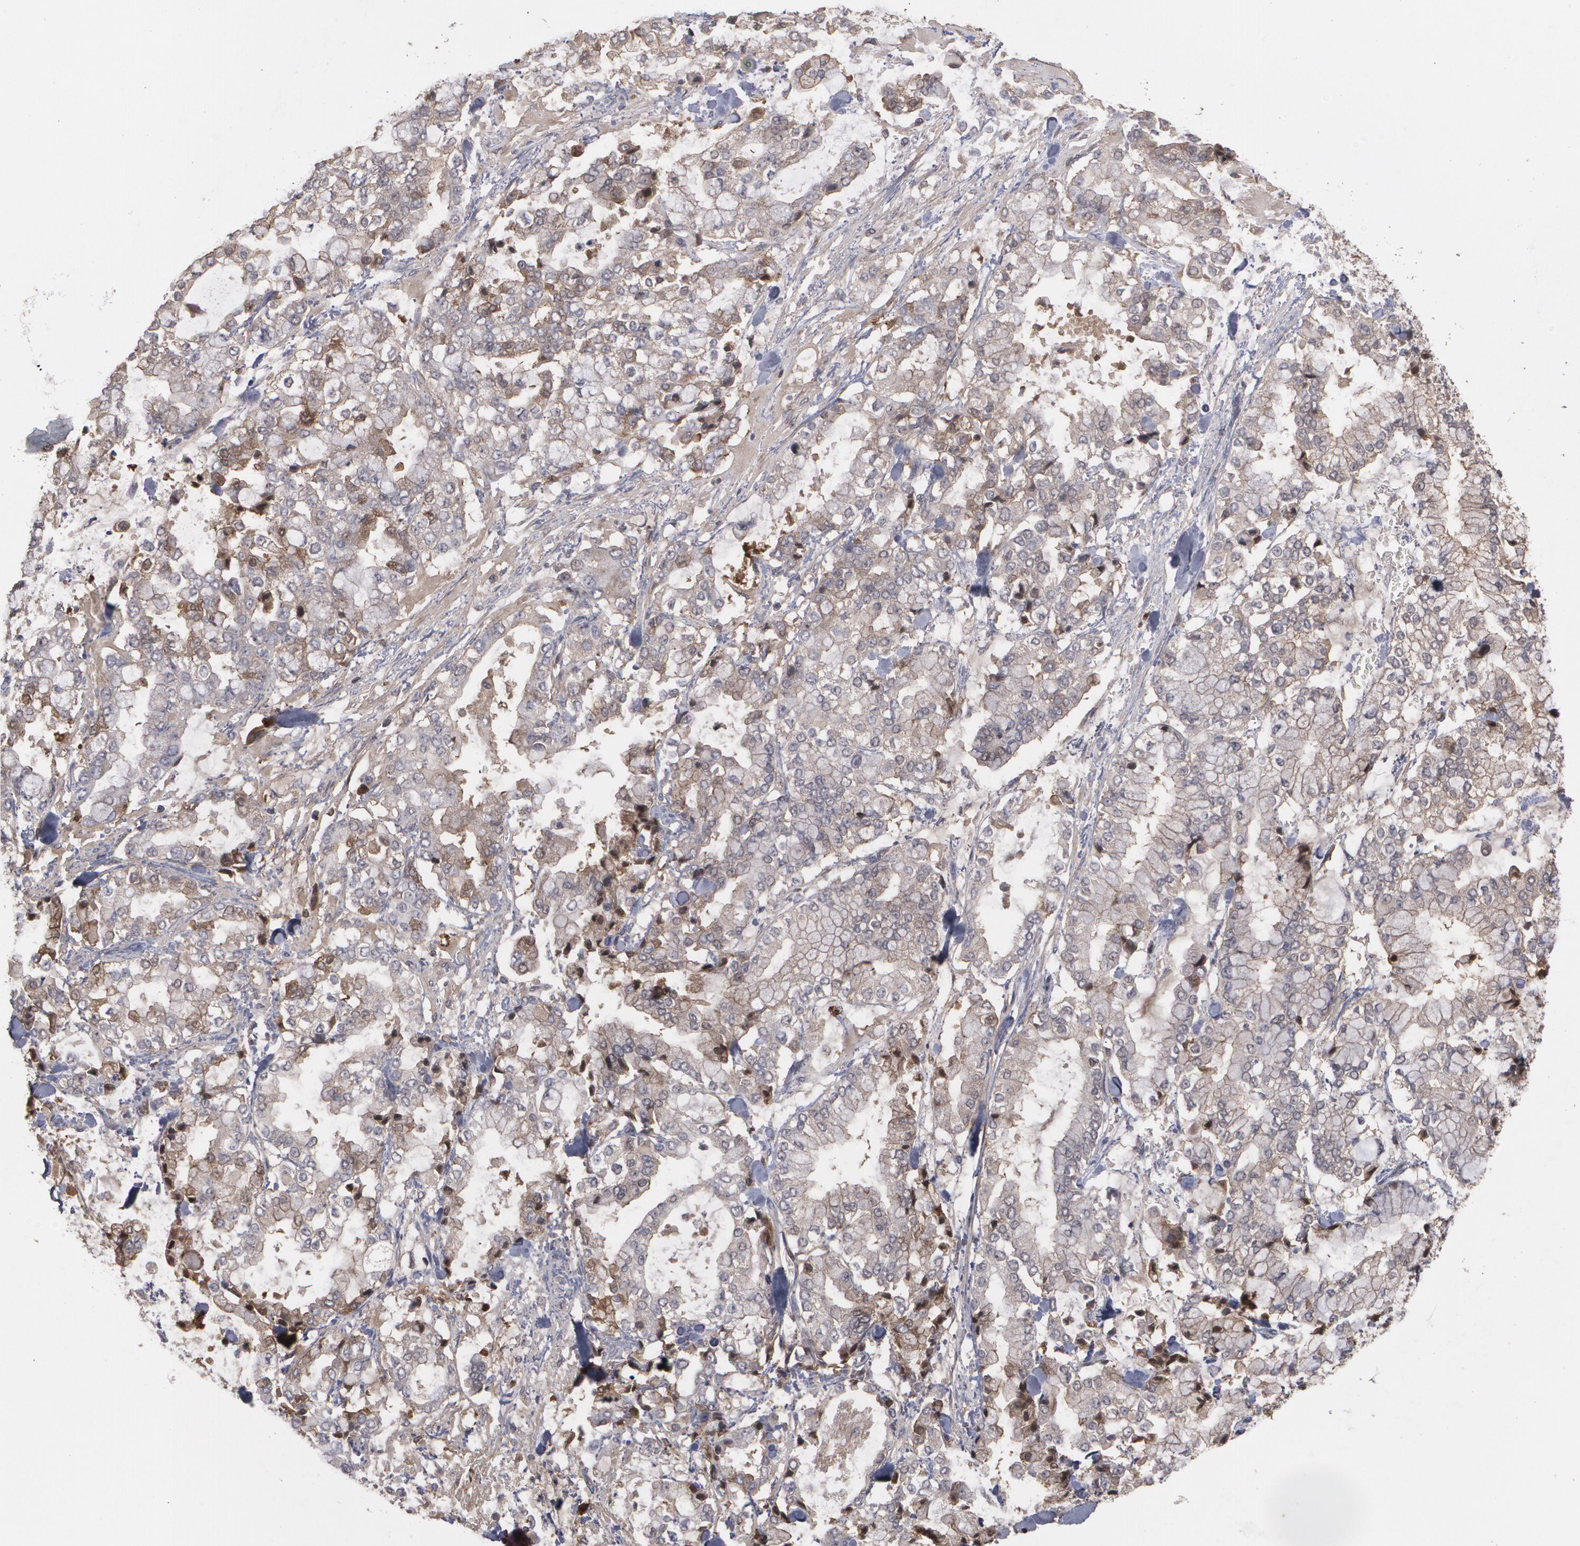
{"staining": {"intensity": "moderate", "quantity": ">75%", "location": "cytoplasmic/membranous"}, "tissue": "stomach cancer", "cell_type": "Tumor cells", "image_type": "cancer", "snomed": [{"axis": "morphology", "description": "Normal tissue, NOS"}, {"axis": "morphology", "description": "Adenocarcinoma, NOS"}, {"axis": "topography", "description": "Stomach, upper"}, {"axis": "topography", "description": "Stomach"}], "caption": "Immunohistochemistry photomicrograph of neoplastic tissue: human stomach cancer stained using immunohistochemistry shows medium levels of moderate protein expression localized specifically in the cytoplasmic/membranous of tumor cells, appearing as a cytoplasmic/membranous brown color.", "gene": "ARF6", "patient": {"sex": "male", "age": 76}}